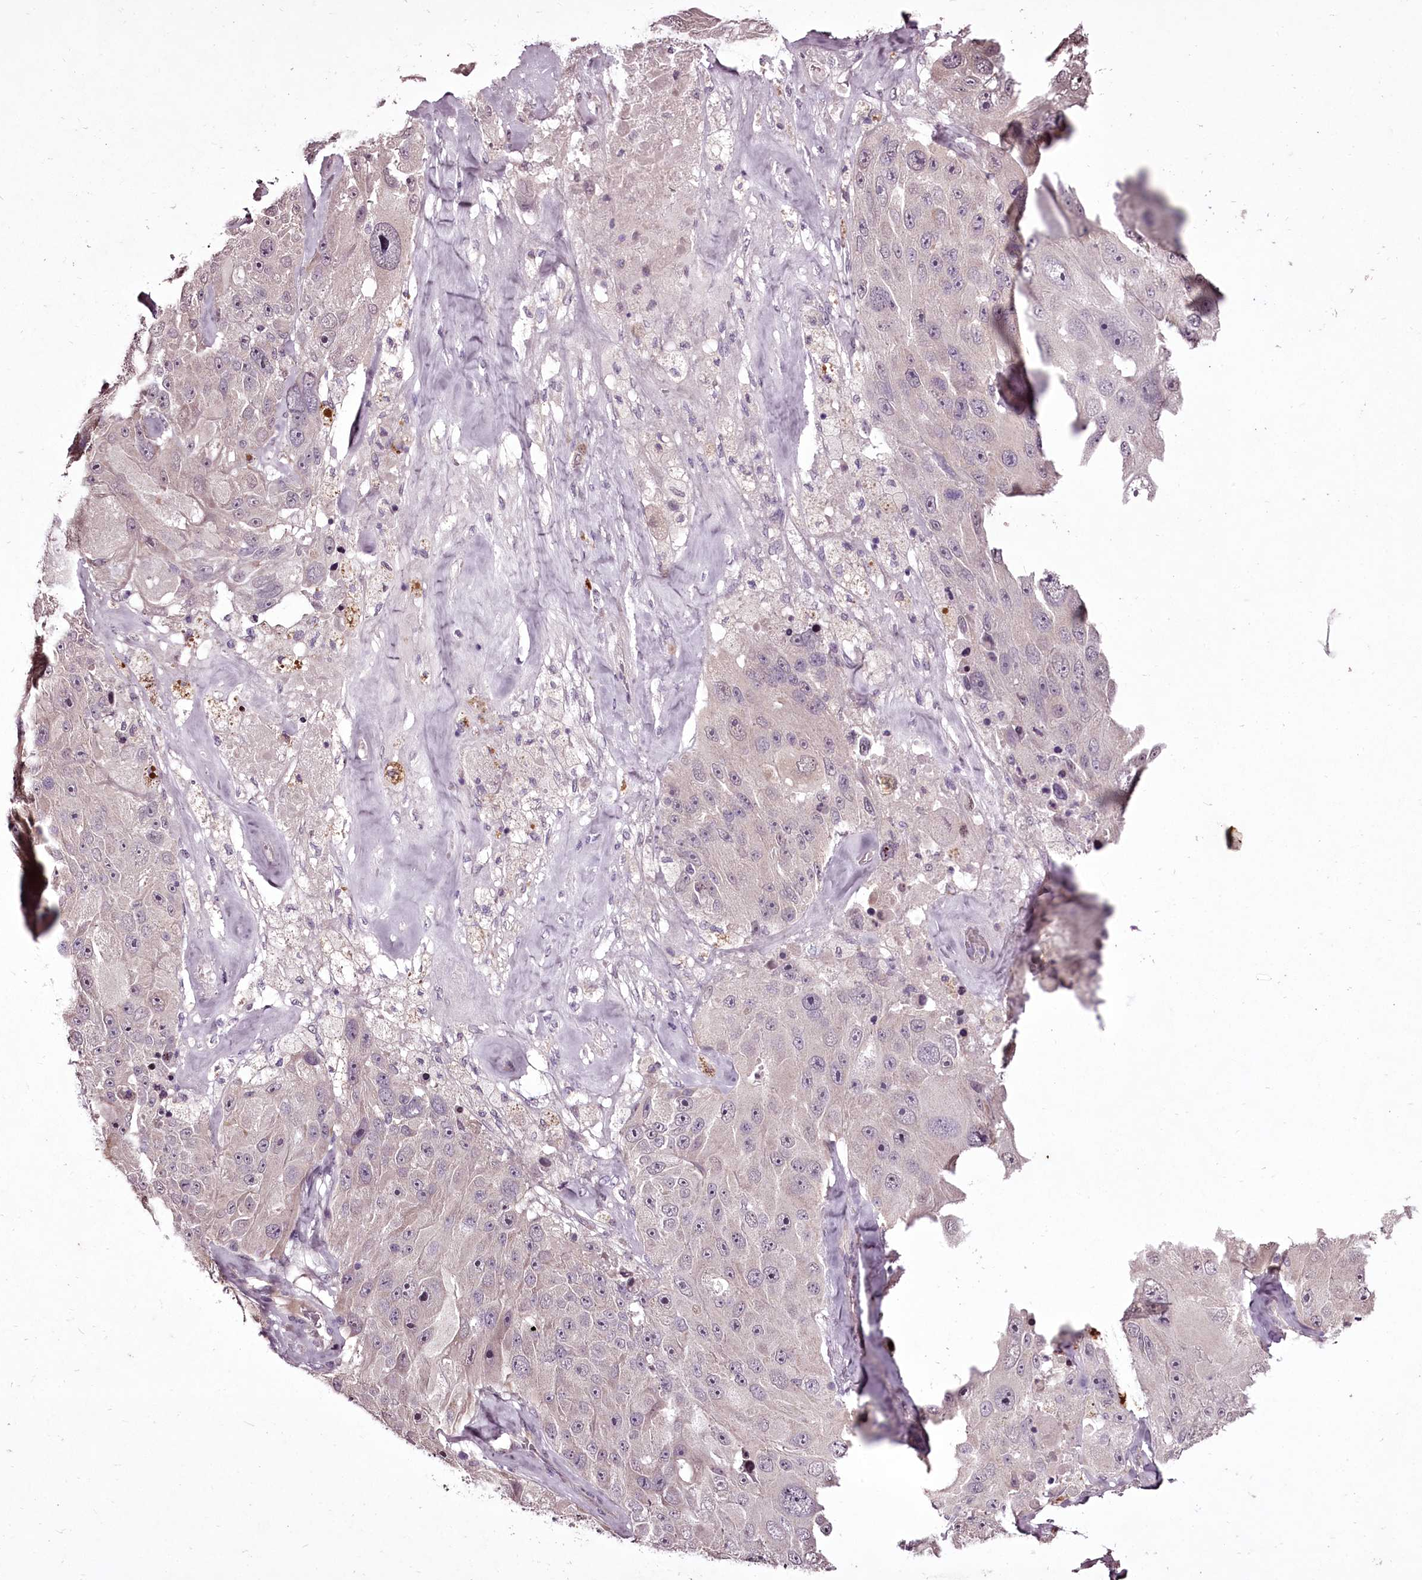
{"staining": {"intensity": "negative", "quantity": "none", "location": "none"}, "tissue": "melanoma", "cell_type": "Tumor cells", "image_type": "cancer", "snomed": [{"axis": "morphology", "description": "Malignant melanoma, Metastatic site"}, {"axis": "topography", "description": "Lymph node"}], "caption": "This image is of malignant melanoma (metastatic site) stained with immunohistochemistry to label a protein in brown with the nuclei are counter-stained blue. There is no expression in tumor cells.", "gene": "C1orf56", "patient": {"sex": "male", "age": 62}}